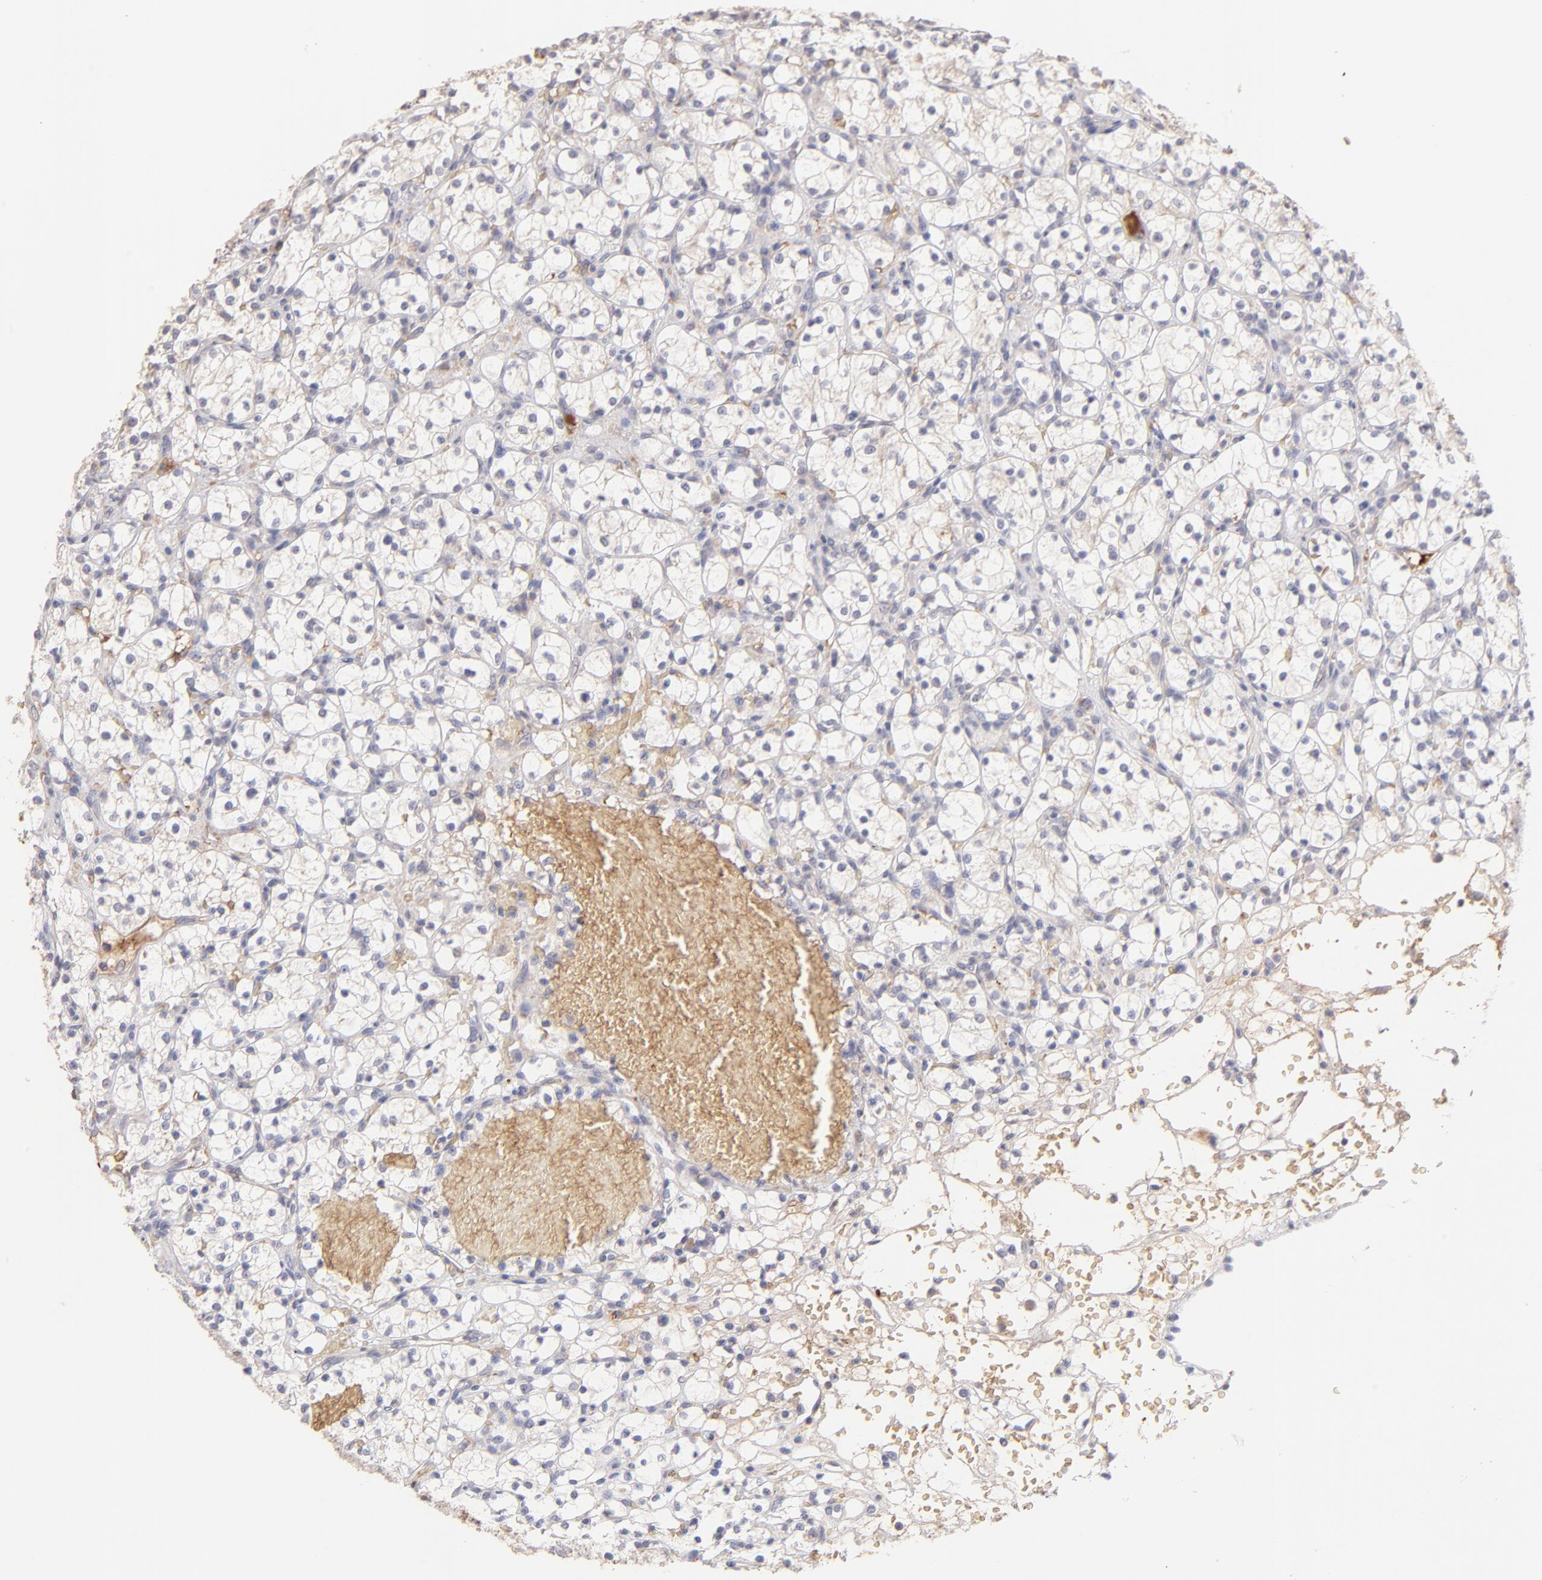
{"staining": {"intensity": "negative", "quantity": "none", "location": "none"}, "tissue": "renal cancer", "cell_type": "Tumor cells", "image_type": "cancer", "snomed": [{"axis": "morphology", "description": "Adenocarcinoma, NOS"}, {"axis": "topography", "description": "Kidney"}], "caption": "IHC of human renal cancer (adenocarcinoma) shows no expression in tumor cells.", "gene": "F13B", "patient": {"sex": "female", "age": 60}}